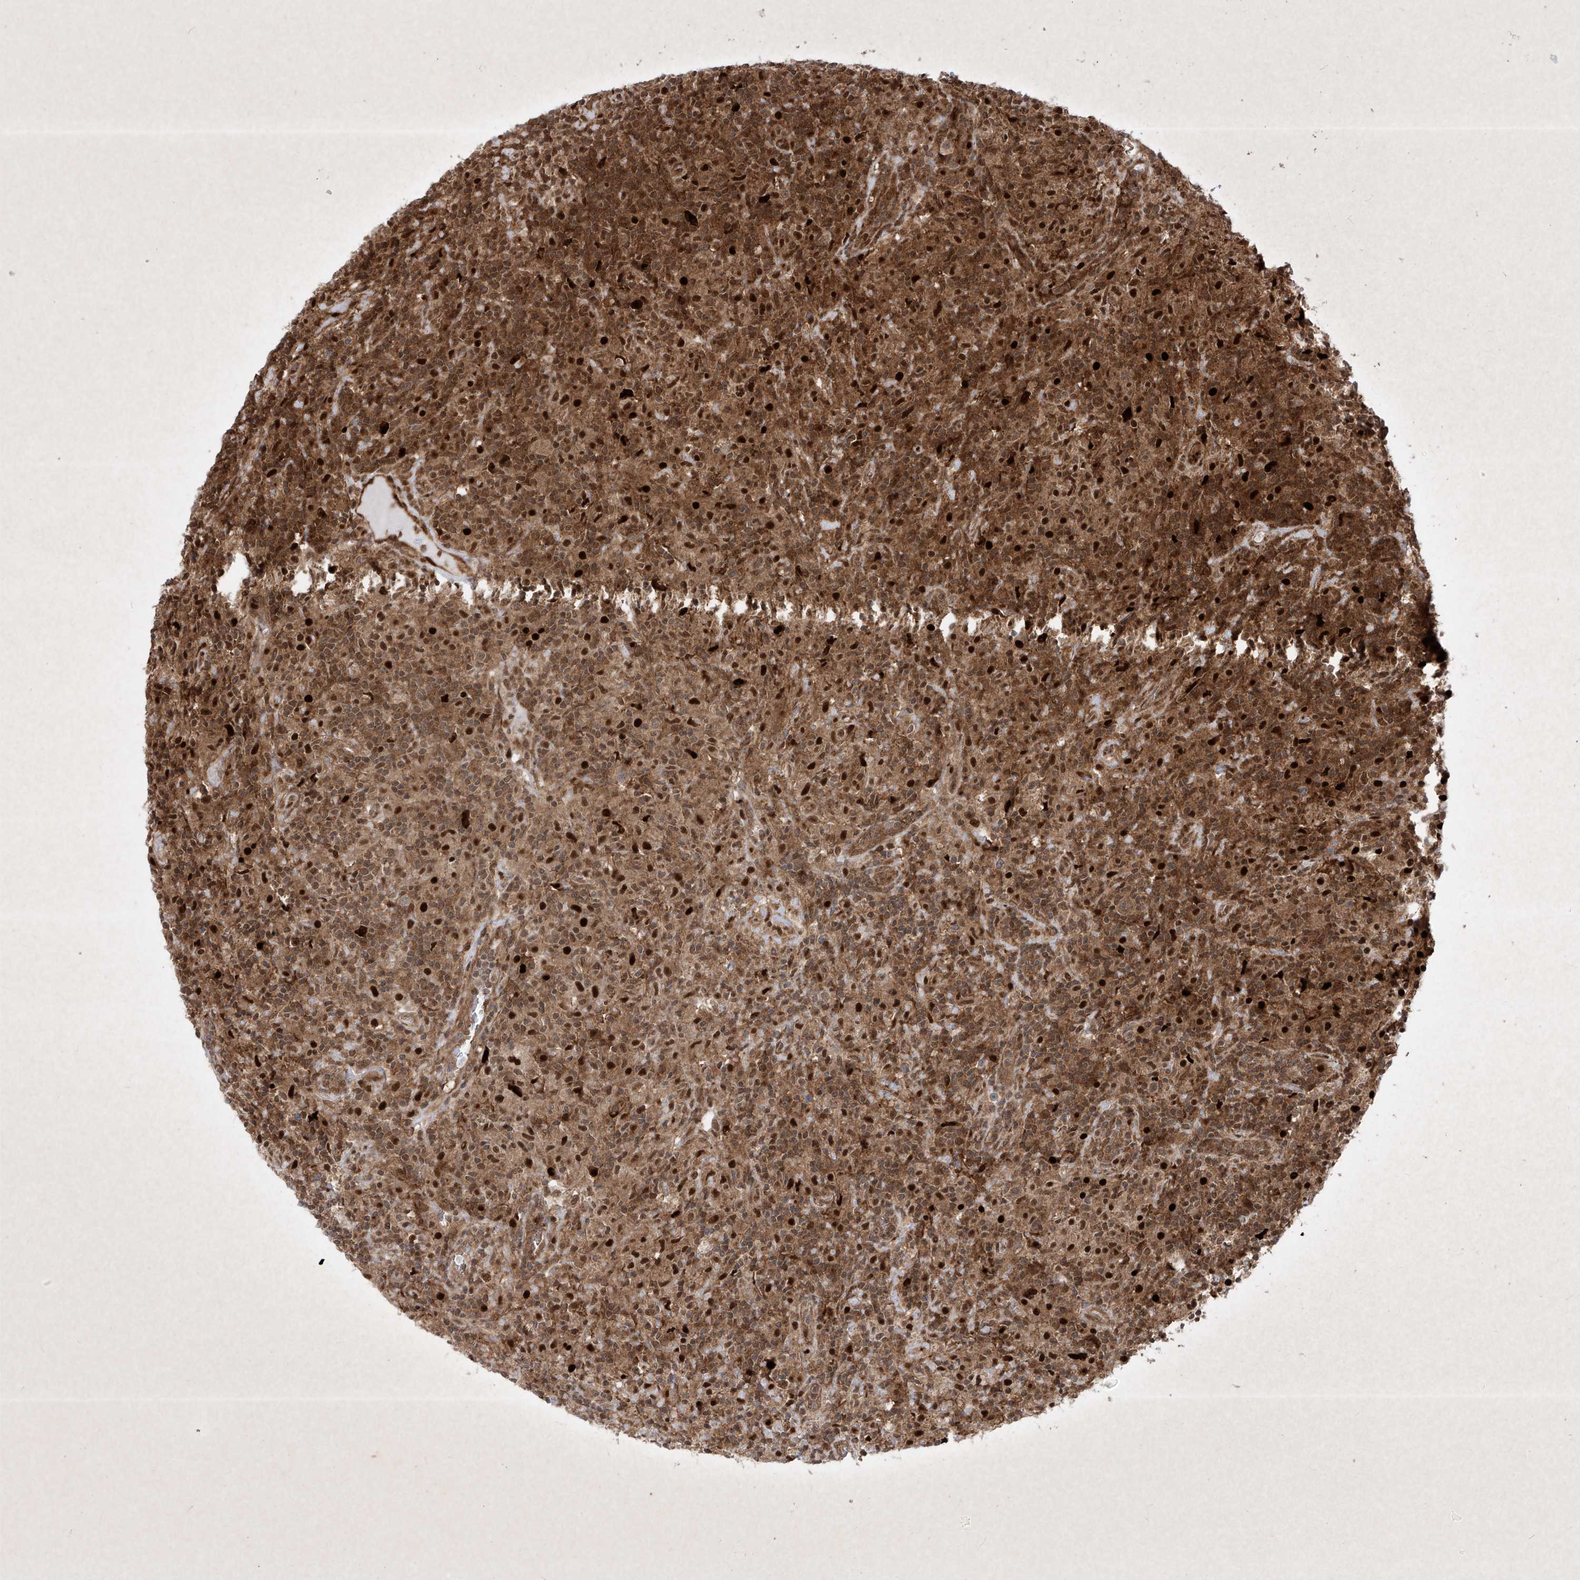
{"staining": {"intensity": "moderate", "quantity": ">75%", "location": "cytoplasmic/membranous,nuclear"}, "tissue": "lymphoma", "cell_type": "Tumor cells", "image_type": "cancer", "snomed": [{"axis": "morphology", "description": "Hodgkin's disease, NOS"}, {"axis": "topography", "description": "Lymph node"}], "caption": "This photomicrograph demonstrates IHC staining of human lymphoma, with medium moderate cytoplasmic/membranous and nuclear staining in approximately >75% of tumor cells.", "gene": "PSMB10", "patient": {"sex": "male", "age": 70}}